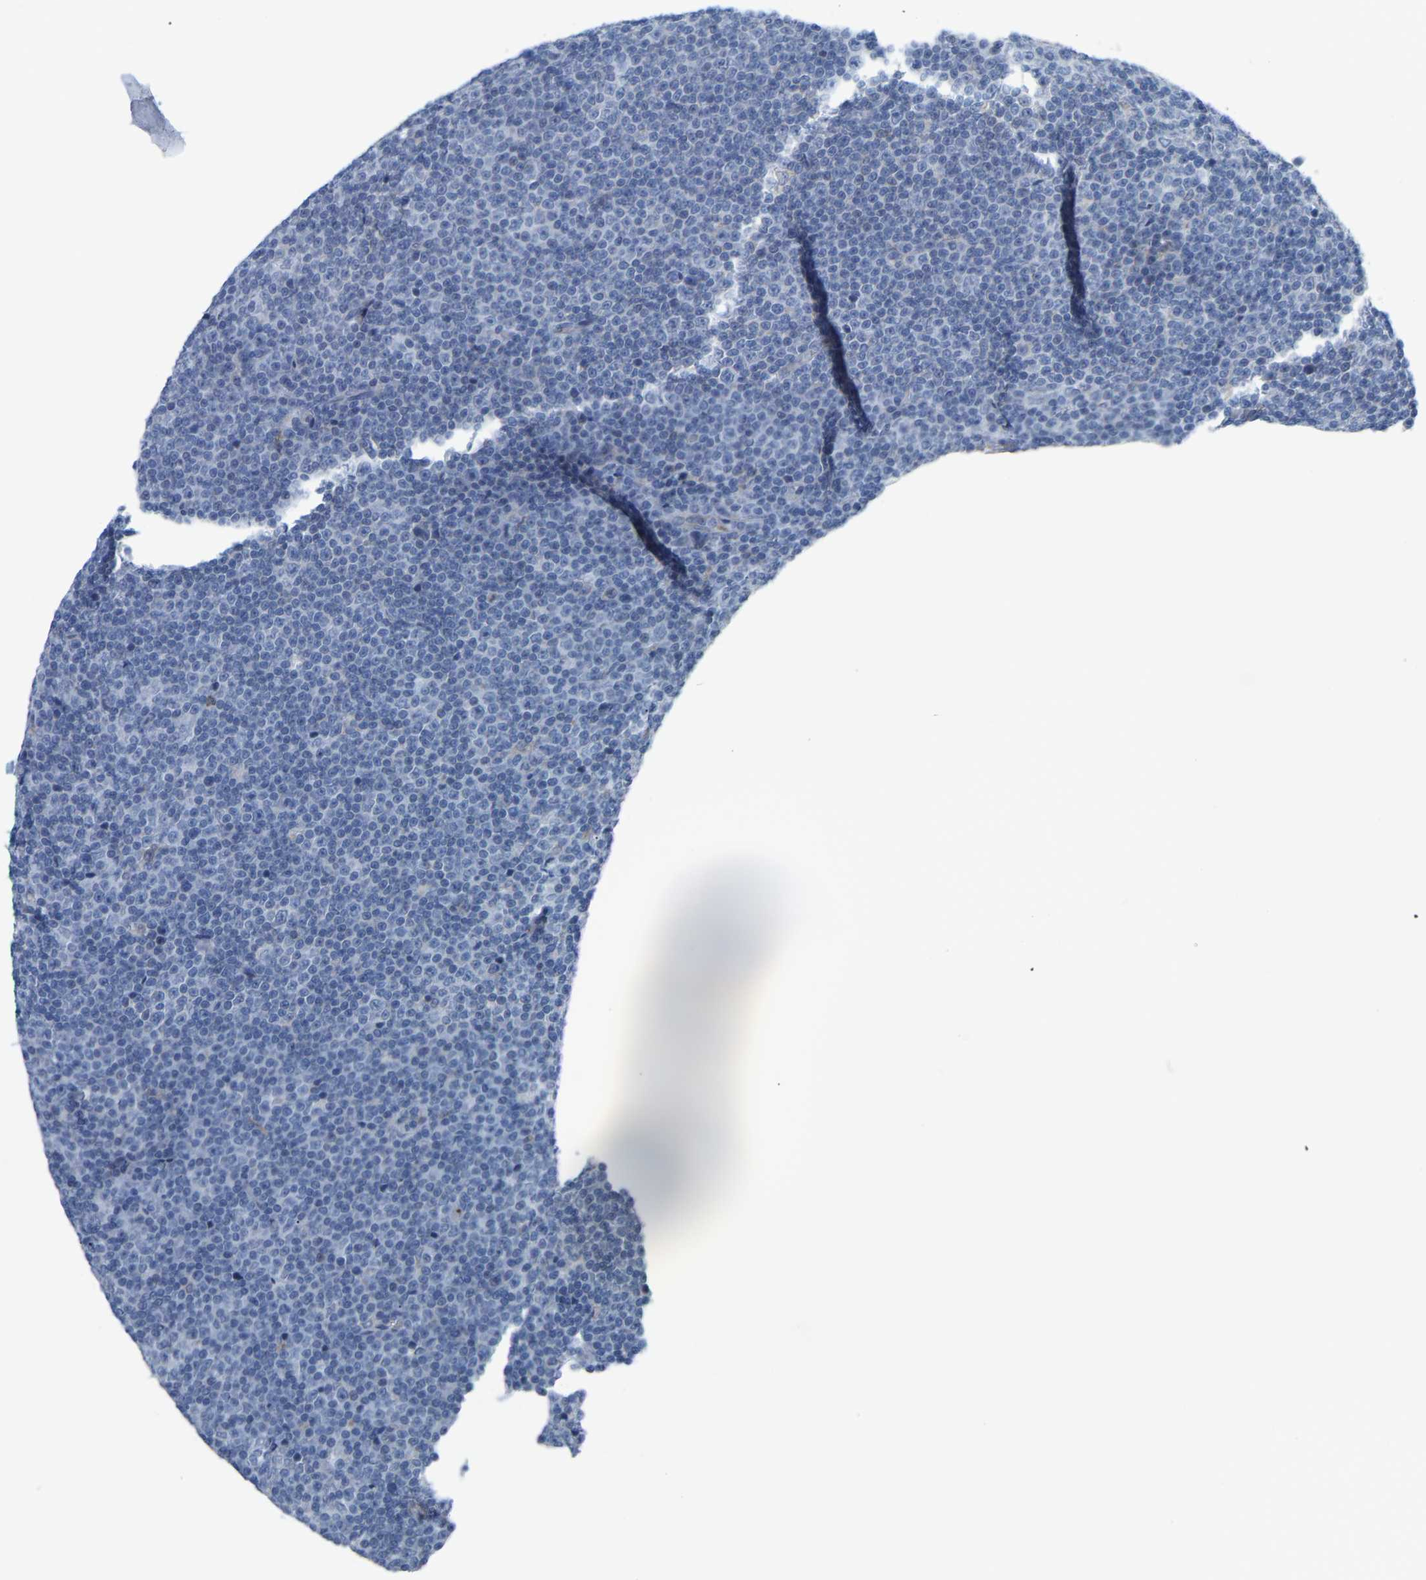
{"staining": {"intensity": "negative", "quantity": "none", "location": "none"}, "tissue": "lymphoma", "cell_type": "Tumor cells", "image_type": "cancer", "snomed": [{"axis": "morphology", "description": "Malignant lymphoma, non-Hodgkin's type, Low grade"}, {"axis": "topography", "description": "Lymph node"}], "caption": "Tumor cells are negative for protein expression in human lymphoma.", "gene": "PTGS1", "patient": {"sex": "female", "age": 67}}